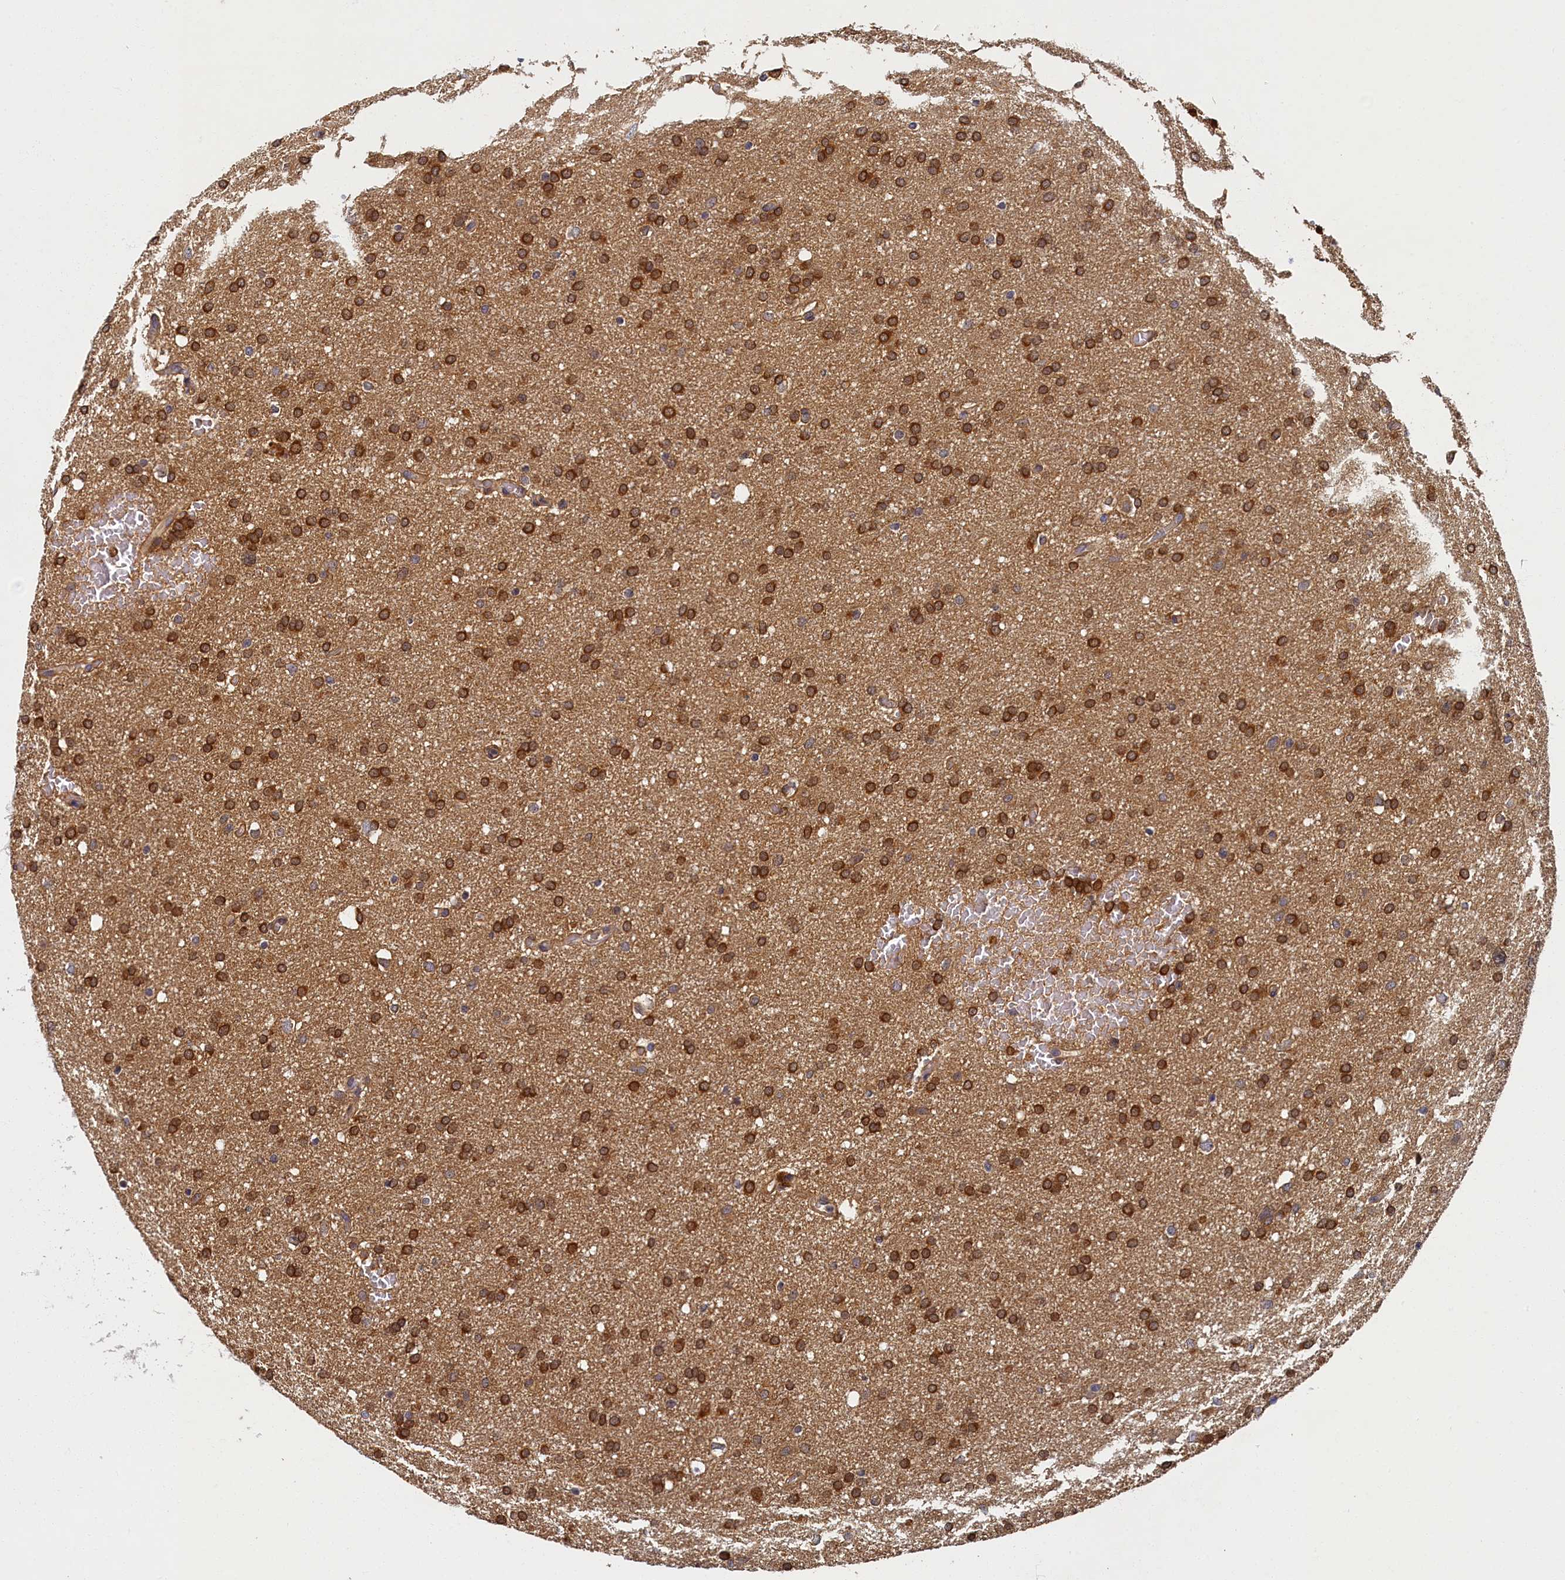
{"staining": {"intensity": "strong", "quantity": ">75%", "location": "cytoplasmic/membranous"}, "tissue": "glioma", "cell_type": "Tumor cells", "image_type": "cancer", "snomed": [{"axis": "morphology", "description": "Glioma, malignant, High grade"}, {"axis": "topography", "description": "Cerebral cortex"}], "caption": "The image displays staining of malignant glioma (high-grade), revealing strong cytoplasmic/membranous protein expression (brown color) within tumor cells. (DAB = brown stain, brightfield microscopy at high magnification).", "gene": "TBCB", "patient": {"sex": "female", "age": 36}}